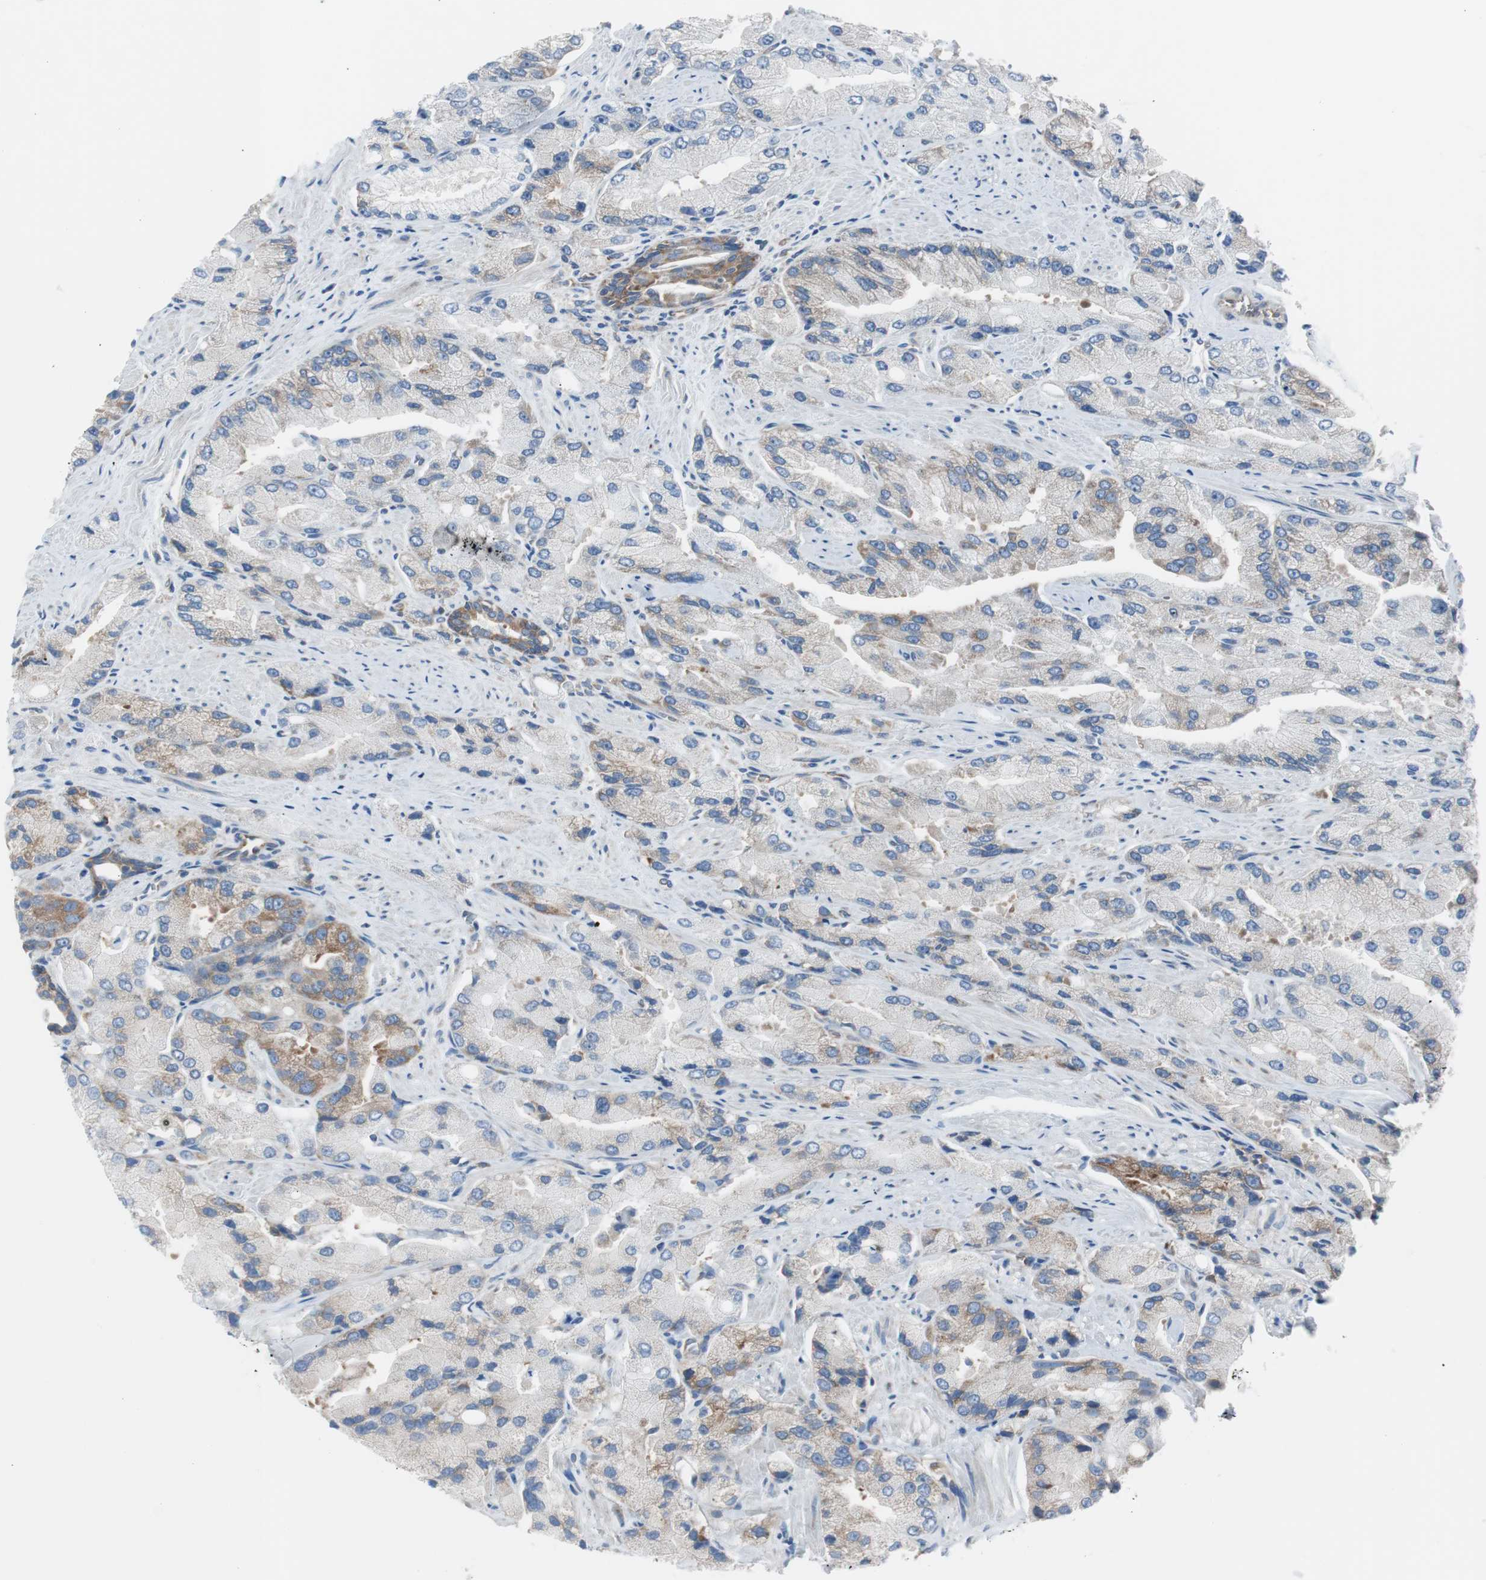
{"staining": {"intensity": "weak", "quantity": ">75%", "location": "cytoplasmic/membranous"}, "tissue": "prostate cancer", "cell_type": "Tumor cells", "image_type": "cancer", "snomed": [{"axis": "morphology", "description": "Adenocarcinoma, High grade"}, {"axis": "topography", "description": "Prostate"}], "caption": "The immunohistochemical stain highlights weak cytoplasmic/membranous positivity in tumor cells of prostate cancer tissue. (brown staining indicates protein expression, while blue staining denotes nuclei).", "gene": "RPS12", "patient": {"sex": "male", "age": 58}}